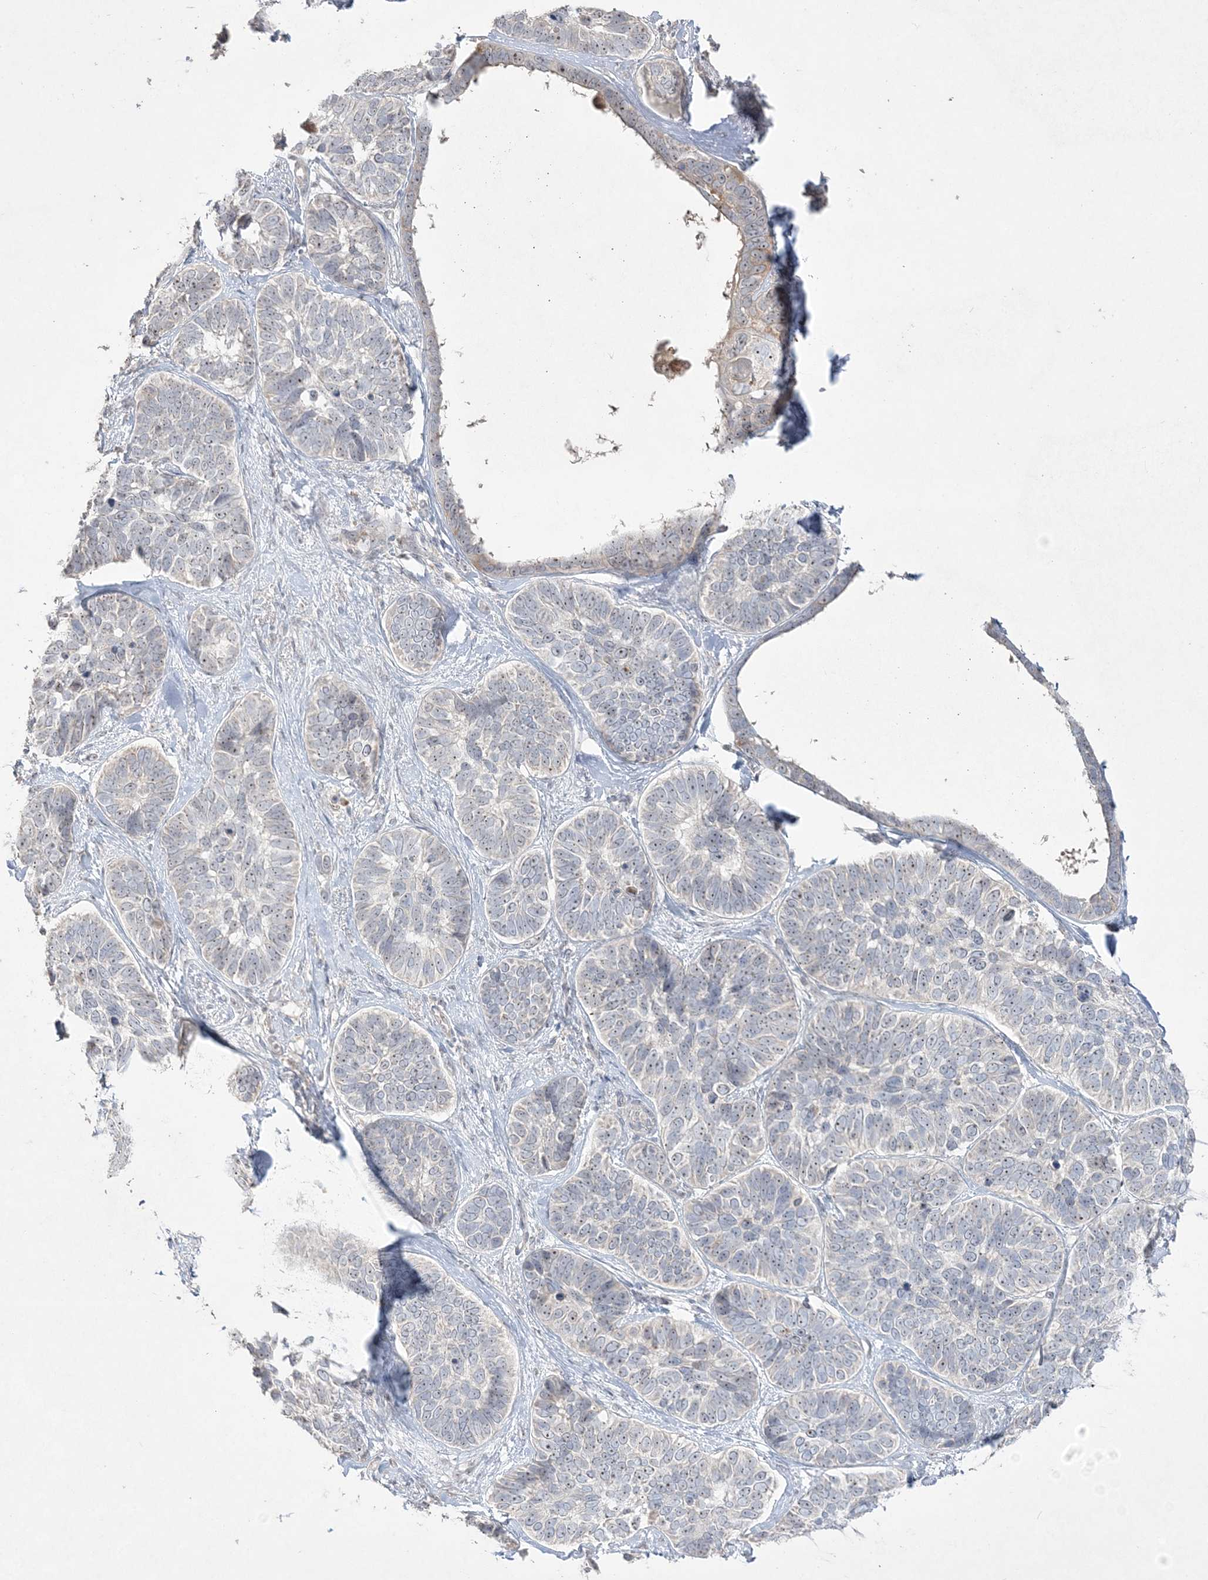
{"staining": {"intensity": "weak", "quantity": "<25%", "location": "nuclear"}, "tissue": "skin cancer", "cell_type": "Tumor cells", "image_type": "cancer", "snomed": [{"axis": "morphology", "description": "Basal cell carcinoma"}, {"axis": "topography", "description": "Skin"}], "caption": "An image of human basal cell carcinoma (skin) is negative for staining in tumor cells.", "gene": "NOP16", "patient": {"sex": "male", "age": 62}}